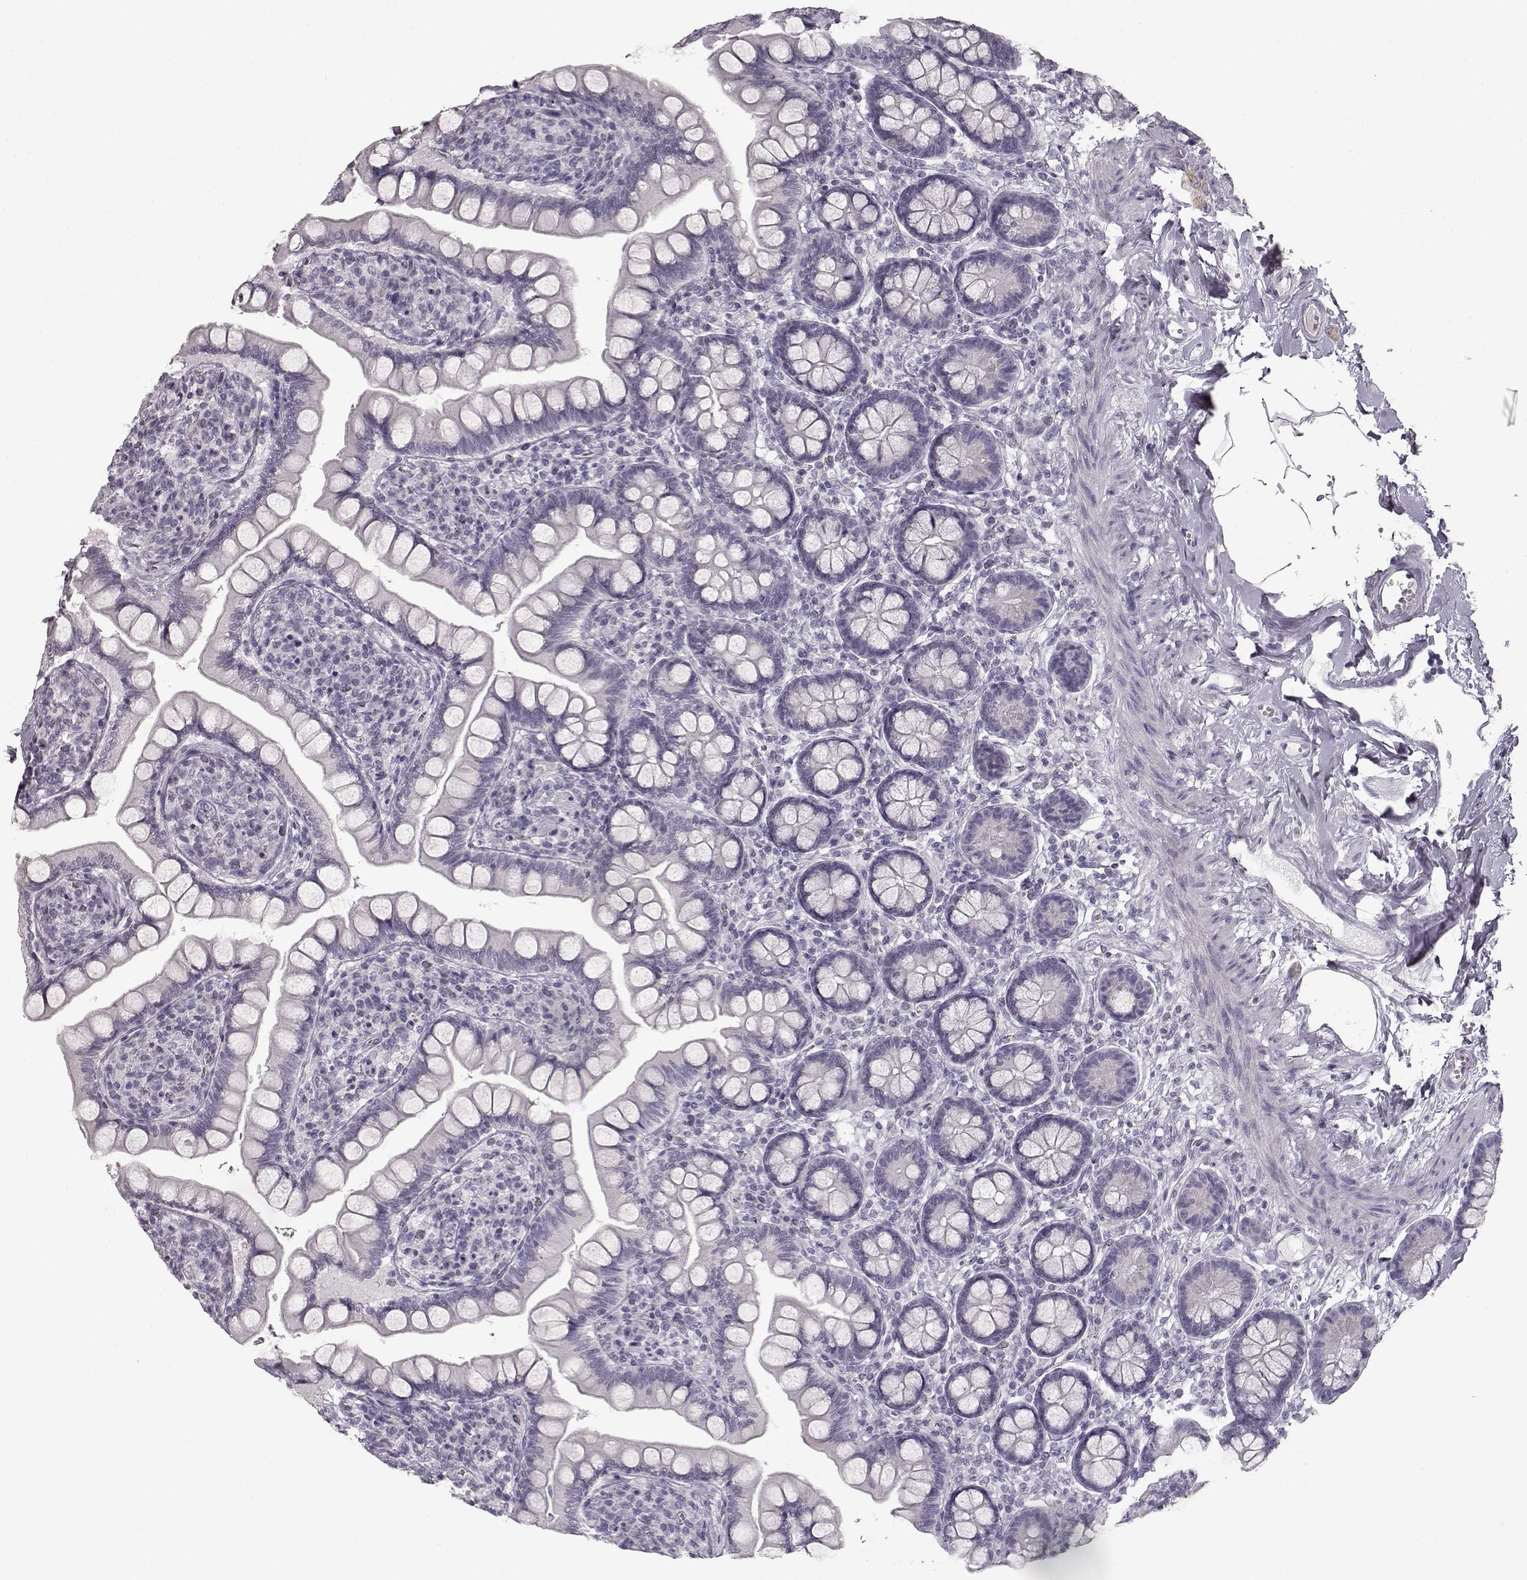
{"staining": {"intensity": "negative", "quantity": "none", "location": "none"}, "tissue": "small intestine", "cell_type": "Glandular cells", "image_type": "normal", "snomed": [{"axis": "morphology", "description": "Normal tissue, NOS"}, {"axis": "topography", "description": "Small intestine"}], "caption": "DAB (3,3'-diaminobenzidine) immunohistochemical staining of normal small intestine reveals no significant positivity in glandular cells. Brightfield microscopy of IHC stained with DAB (3,3'-diaminobenzidine) (brown) and hematoxylin (blue), captured at high magnification.", "gene": "SEMG2", "patient": {"sex": "female", "age": 56}}